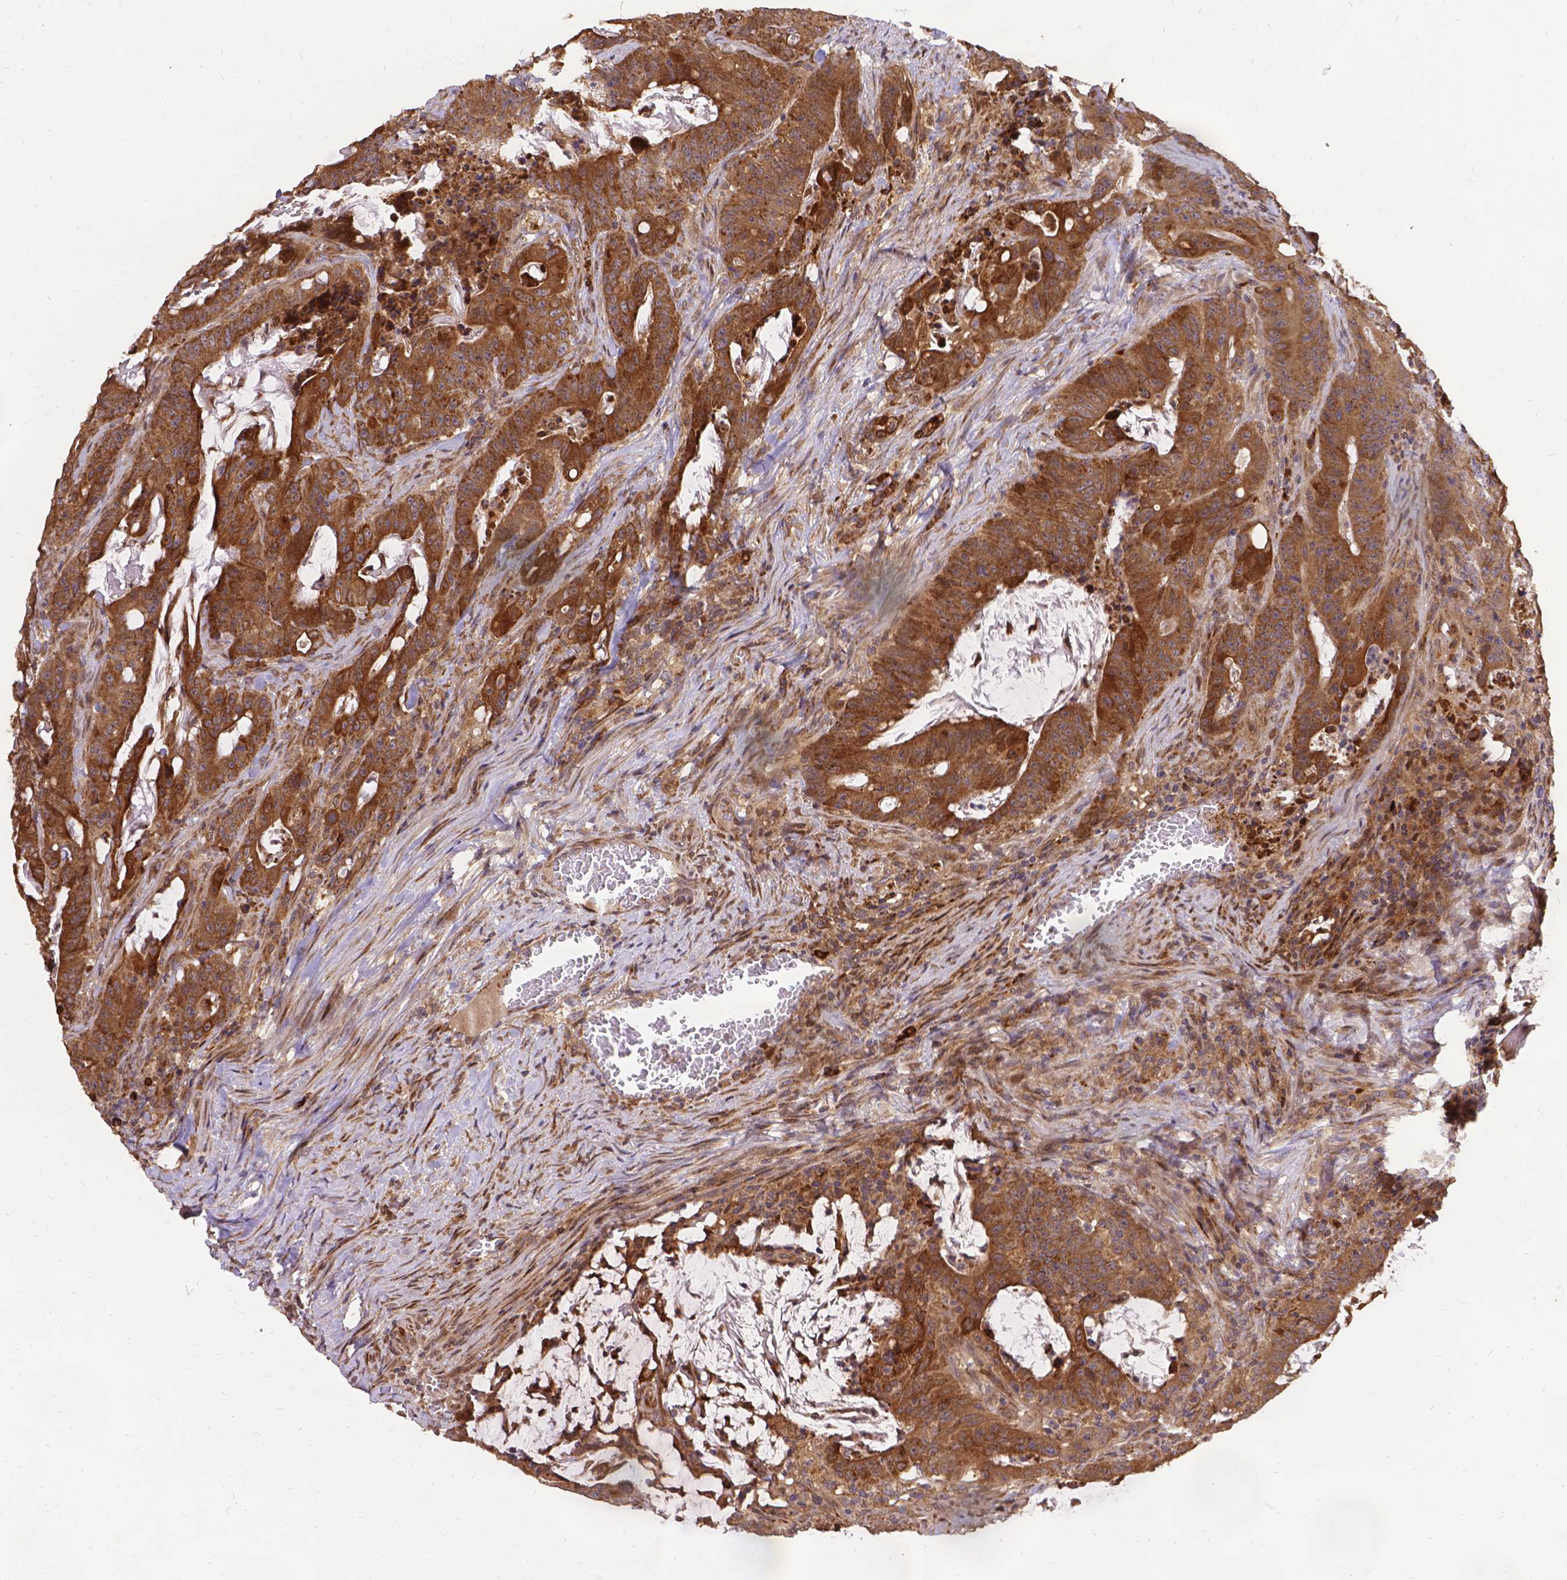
{"staining": {"intensity": "moderate", "quantity": ">75%", "location": "cytoplasmic/membranous"}, "tissue": "colorectal cancer", "cell_type": "Tumor cells", "image_type": "cancer", "snomed": [{"axis": "morphology", "description": "Adenocarcinoma, NOS"}, {"axis": "topography", "description": "Colon"}], "caption": "This image demonstrates immunohistochemistry staining of colorectal cancer, with medium moderate cytoplasmic/membranous positivity in approximately >75% of tumor cells.", "gene": "DENND6A", "patient": {"sex": "male", "age": 33}}